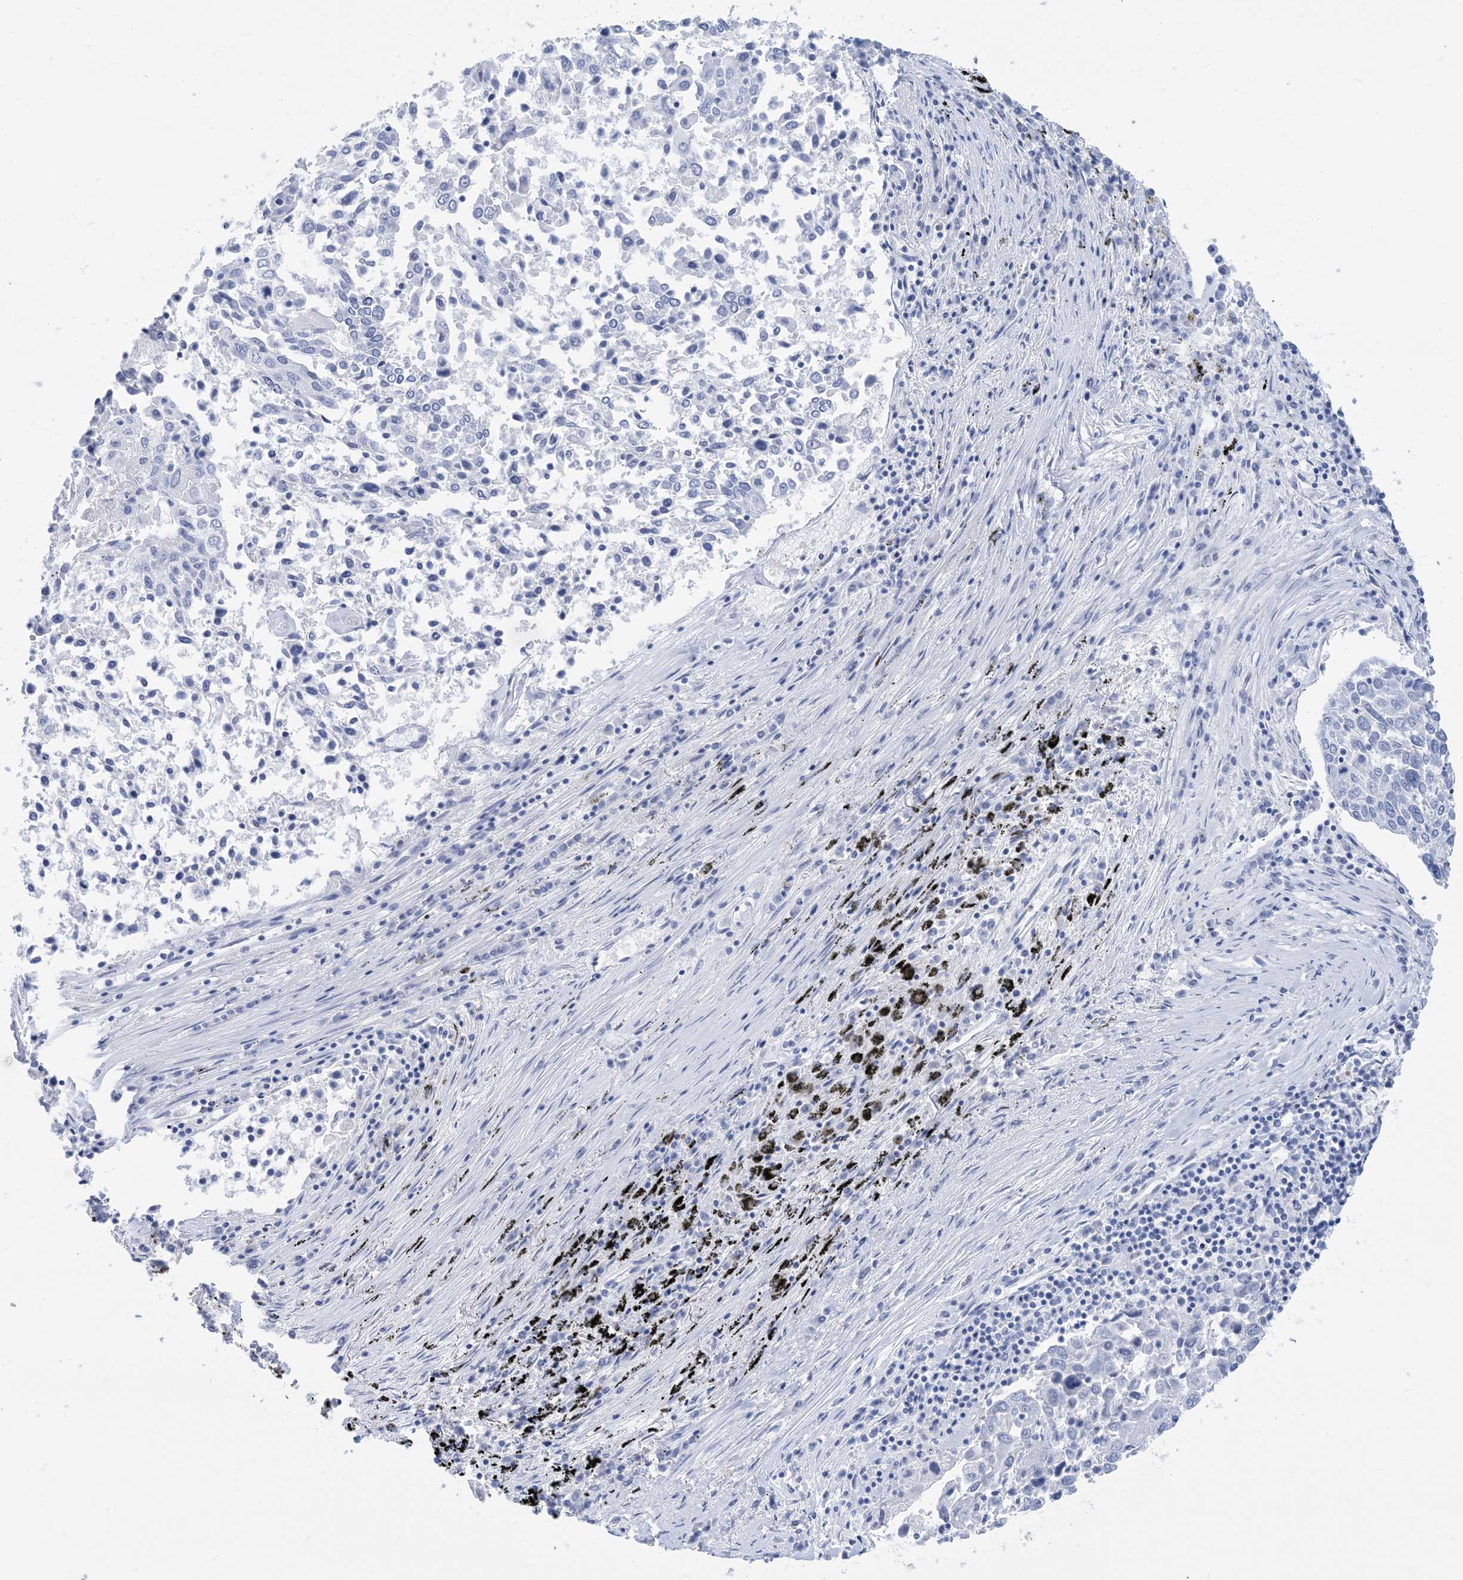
{"staining": {"intensity": "negative", "quantity": "none", "location": "none"}, "tissue": "lung cancer", "cell_type": "Tumor cells", "image_type": "cancer", "snomed": [{"axis": "morphology", "description": "Squamous cell carcinoma, NOS"}, {"axis": "topography", "description": "Lung"}], "caption": "IHC of human lung cancer (squamous cell carcinoma) displays no staining in tumor cells. The staining is performed using DAB (3,3'-diaminobenzidine) brown chromogen with nuclei counter-stained in using hematoxylin.", "gene": "SH3YL1", "patient": {"sex": "male", "age": 65}}